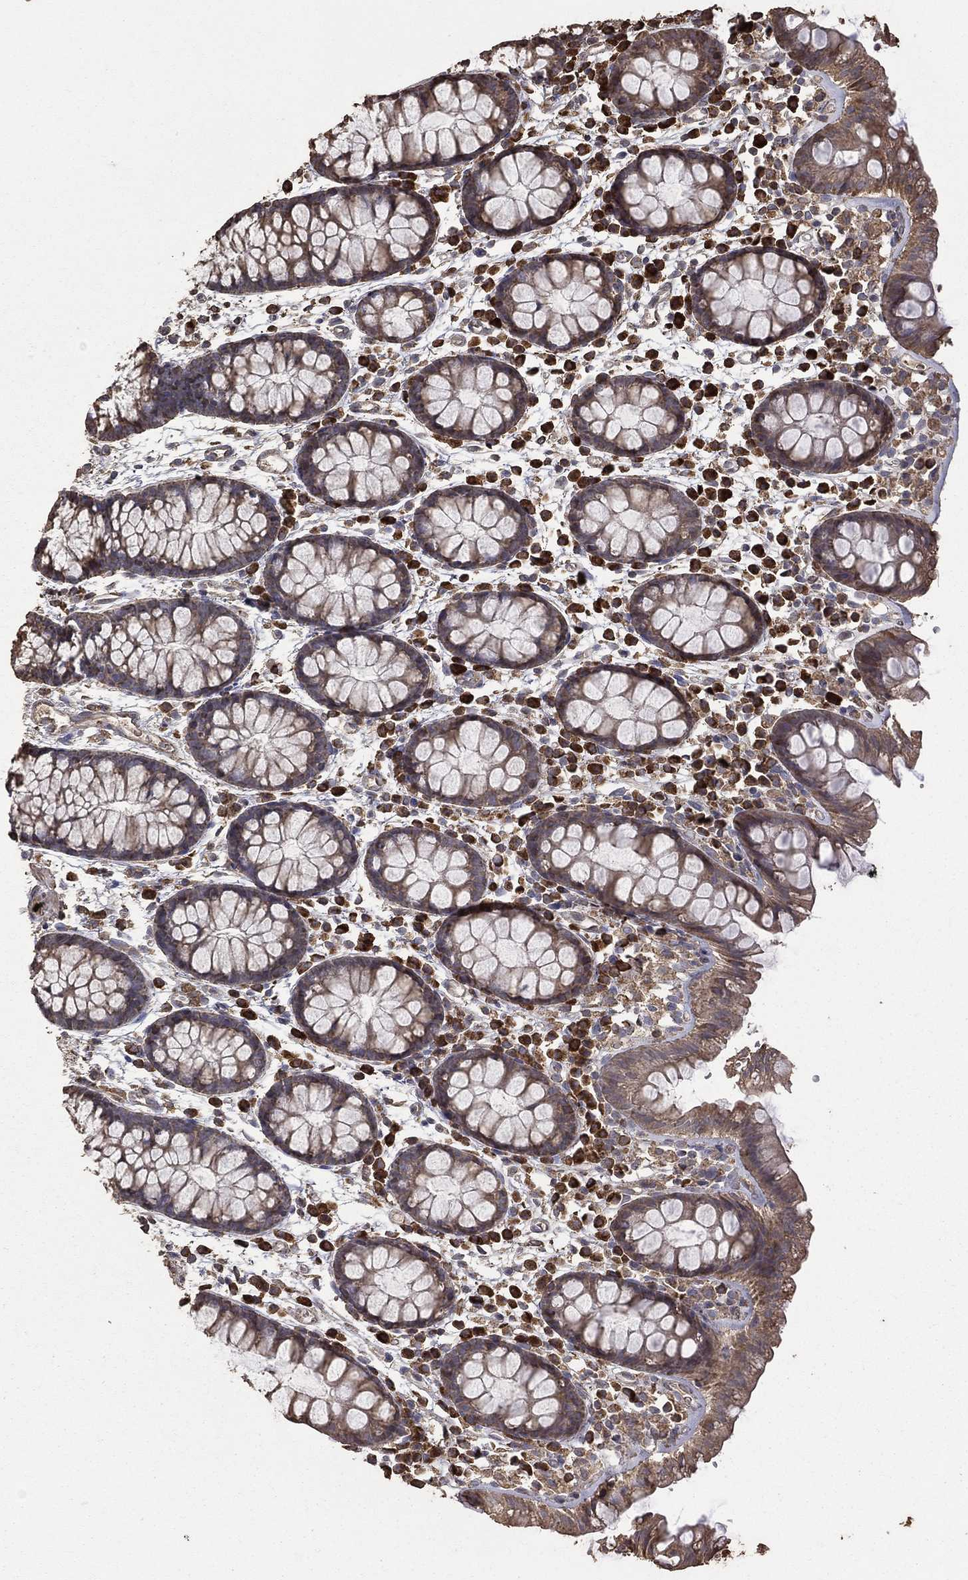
{"staining": {"intensity": "negative", "quantity": "none", "location": "none"}, "tissue": "colon", "cell_type": "Endothelial cells", "image_type": "normal", "snomed": [{"axis": "morphology", "description": "Normal tissue, NOS"}, {"axis": "topography", "description": "Colon"}], "caption": "Immunohistochemical staining of benign colon displays no significant positivity in endothelial cells. (Brightfield microscopy of DAB (3,3'-diaminobenzidine) immunohistochemistry at high magnification).", "gene": "METTL27", "patient": {"sex": "male", "age": 76}}